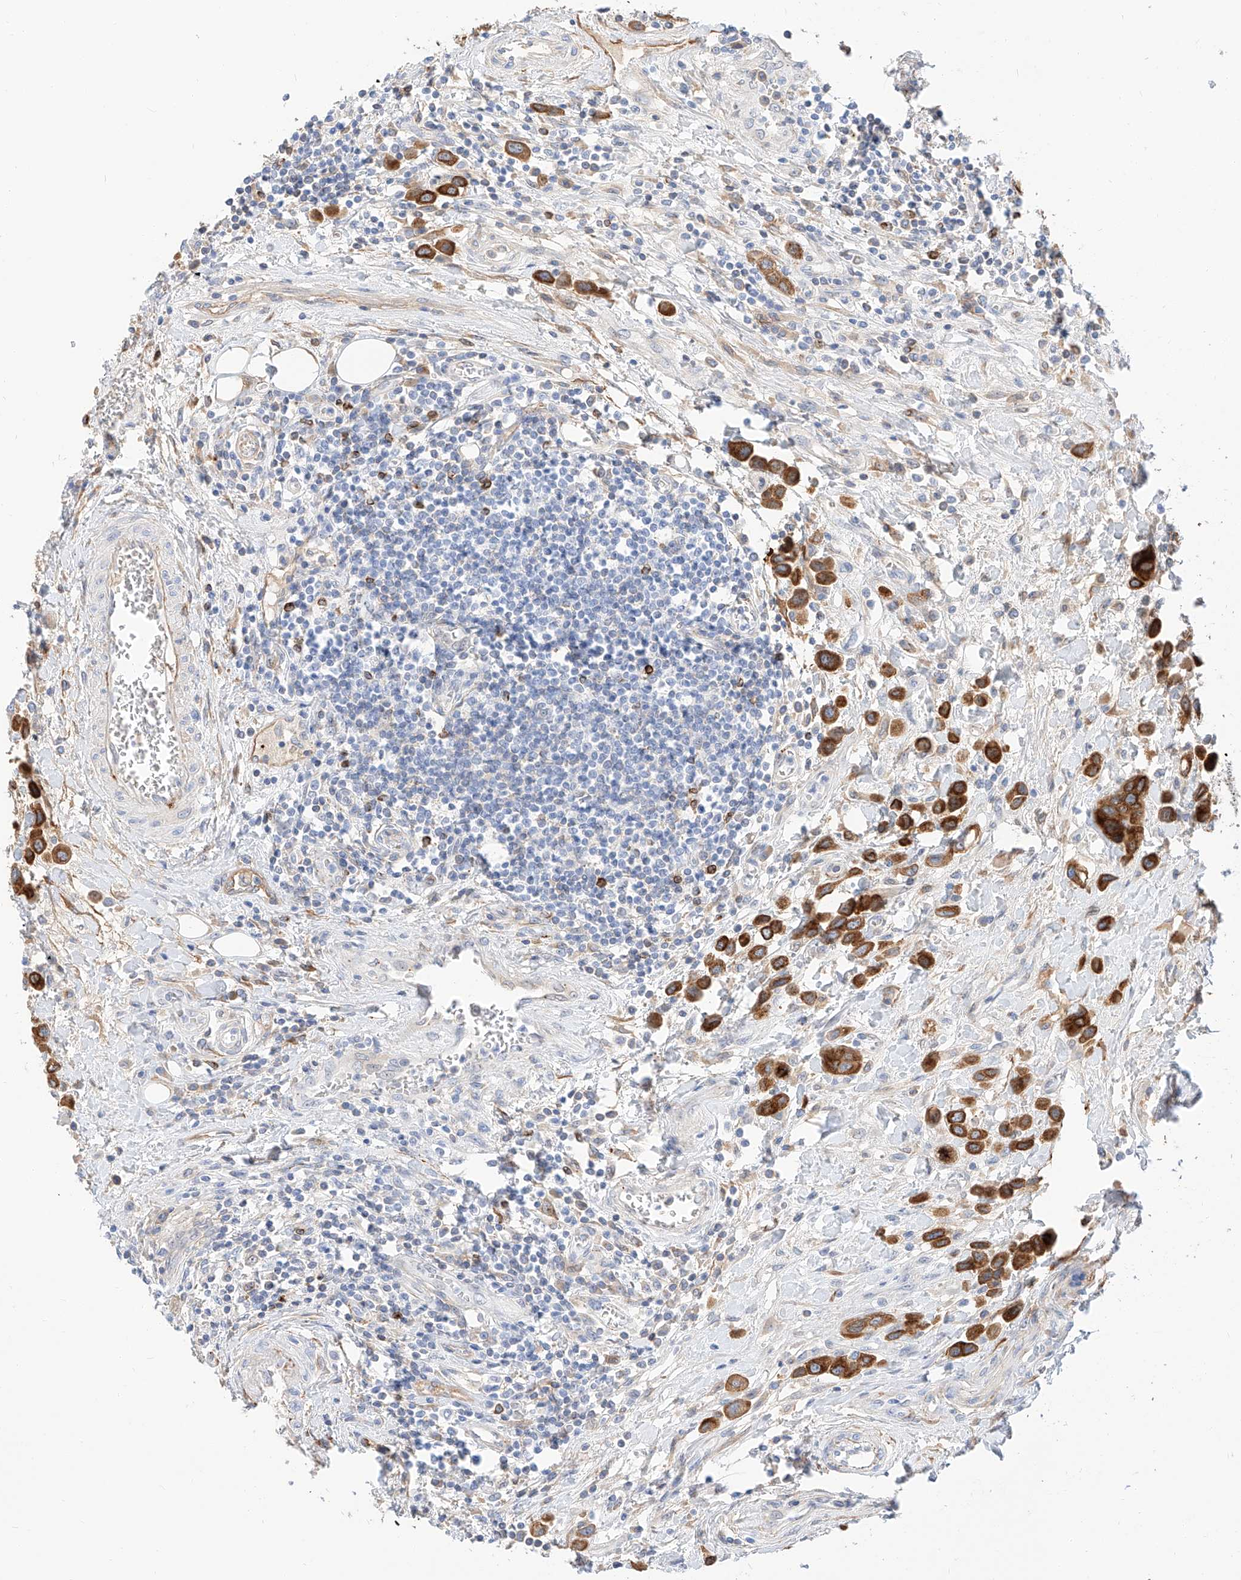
{"staining": {"intensity": "strong", "quantity": ">75%", "location": "cytoplasmic/membranous"}, "tissue": "urothelial cancer", "cell_type": "Tumor cells", "image_type": "cancer", "snomed": [{"axis": "morphology", "description": "Urothelial carcinoma, High grade"}, {"axis": "topography", "description": "Urinary bladder"}], "caption": "There is high levels of strong cytoplasmic/membranous positivity in tumor cells of urothelial carcinoma (high-grade), as demonstrated by immunohistochemical staining (brown color).", "gene": "MAP7", "patient": {"sex": "male", "age": 50}}